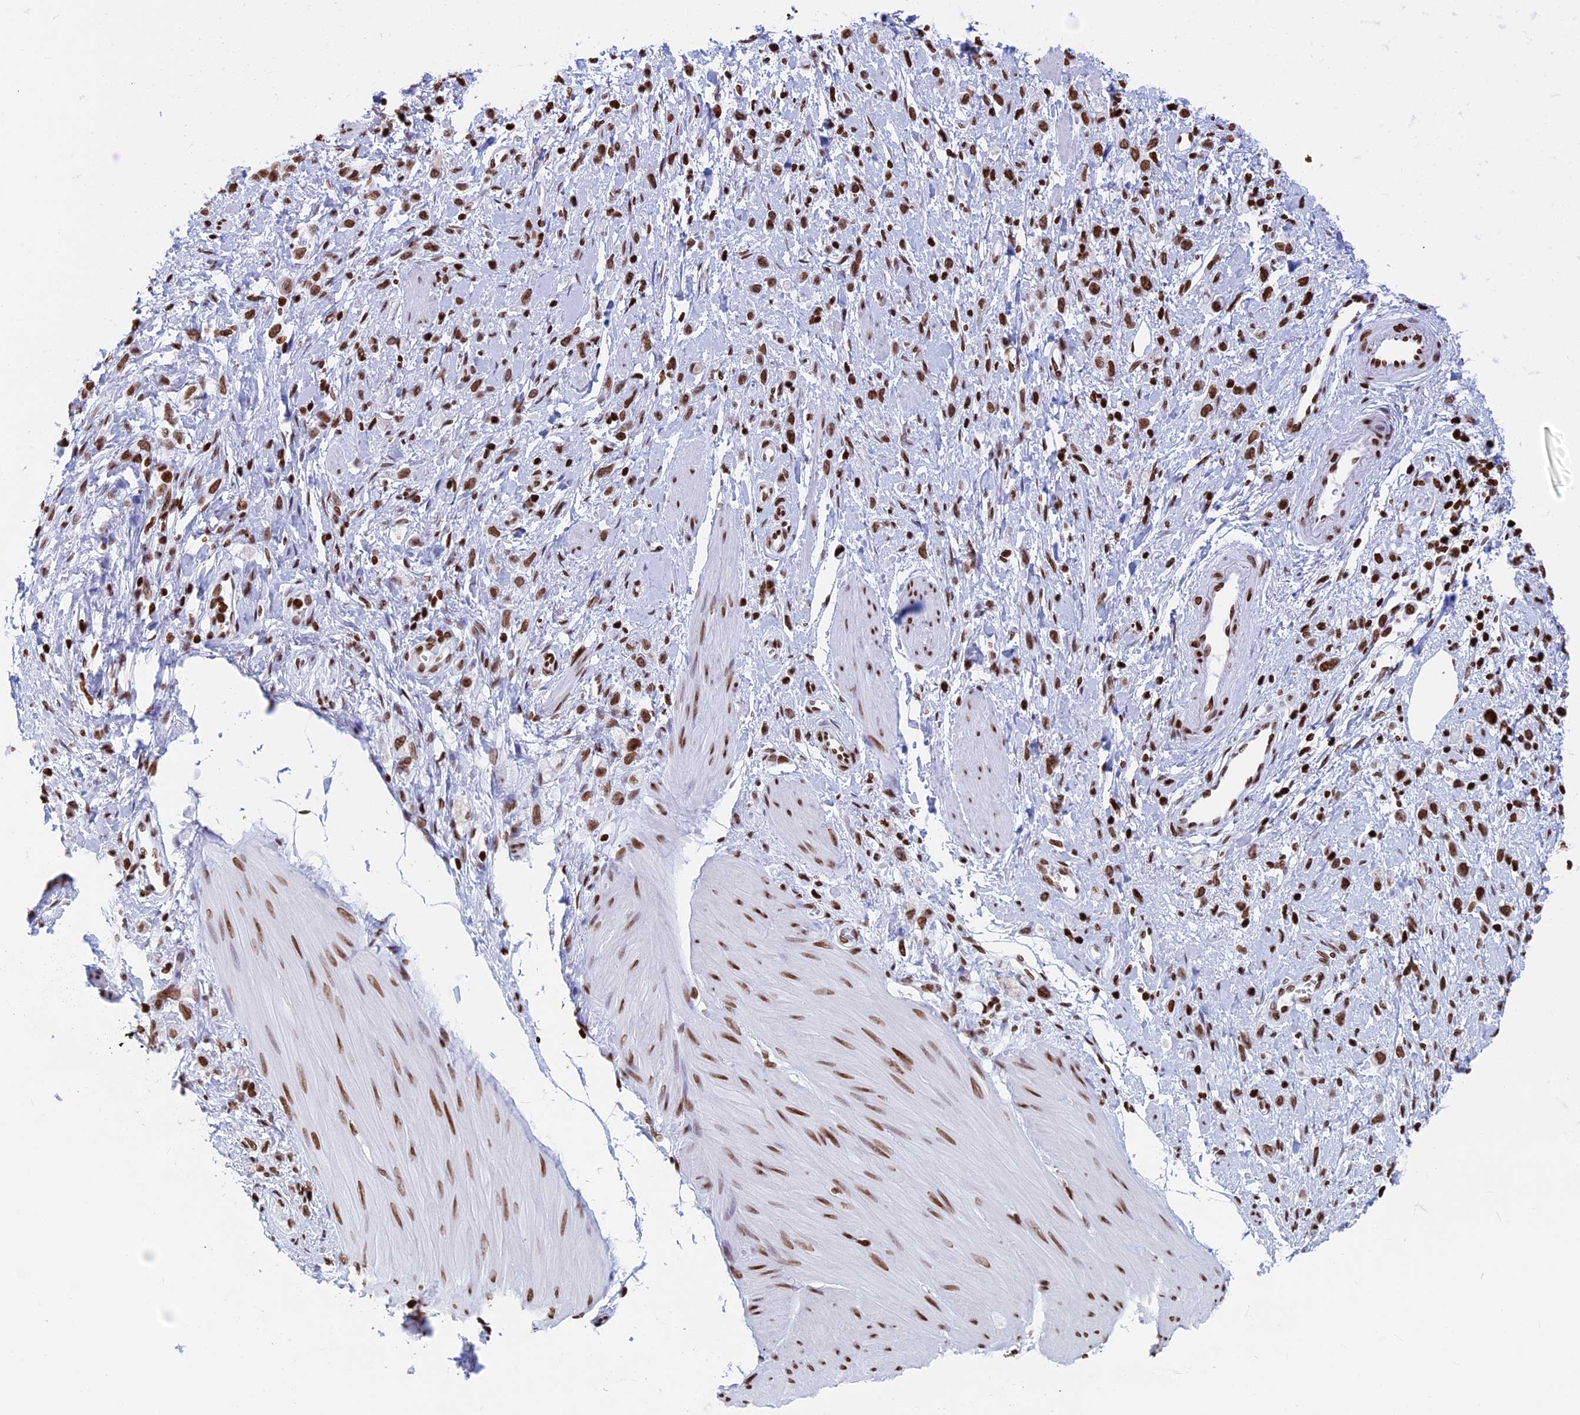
{"staining": {"intensity": "moderate", "quantity": ">75%", "location": "nuclear"}, "tissue": "stomach cancer", "cell_type": "Tumor cells", "image_type": "cancer", "snomed": [{"axis": "morphology", "description": "Adenocarcinoma, NOS"}, {"axis": "topography", "description": "Stomach"}], "caption": "DAB (3,3'-diaminobenzidine) immunohistochemical staining of stomach cancer exhibits moderate nuclear protein expression in approximately >75% of tumor cells. (brown staining indicates protein expression, while blue staining denotes nuclei).", "gene": "APOBEC3A", "patient": {"sex": "female", "age": 65}}